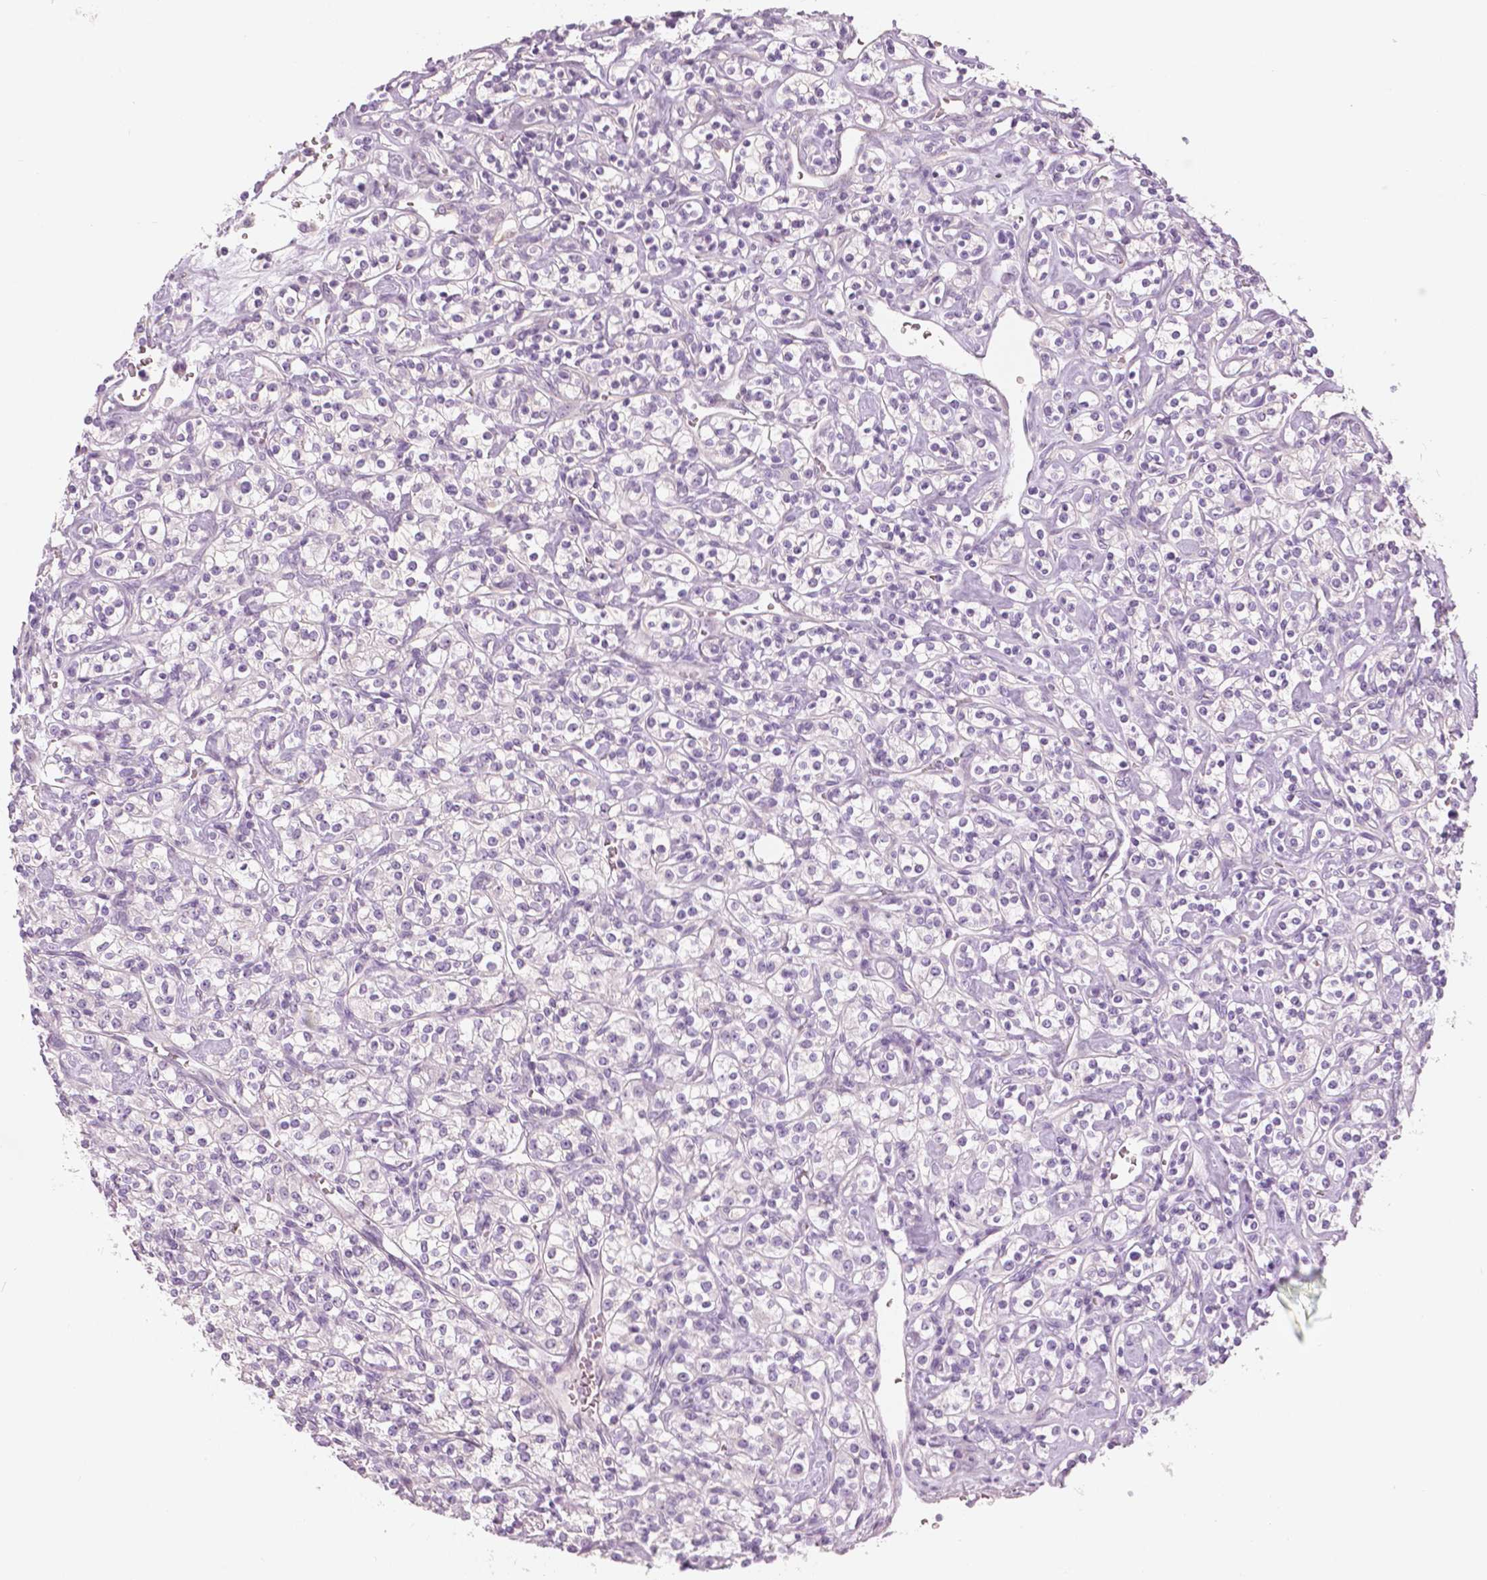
{"staining": {"intensity": "negative", "quantity": "none", "location": "none"}, "tissue": "renal cancer", "cell_type": "Tumor cells", "image_type": "cancer", "snomed": [{"axis": "morphology", "description": "Adenocarcinoma, NOS"}, {"axis": "topography", "description": "Kidney"}], "caption": "Tumor cells show no significant positivity in renal adenocarcinoma.", "gene": "SLC24A1", "patient": {"sex": "male", "age": 77}}